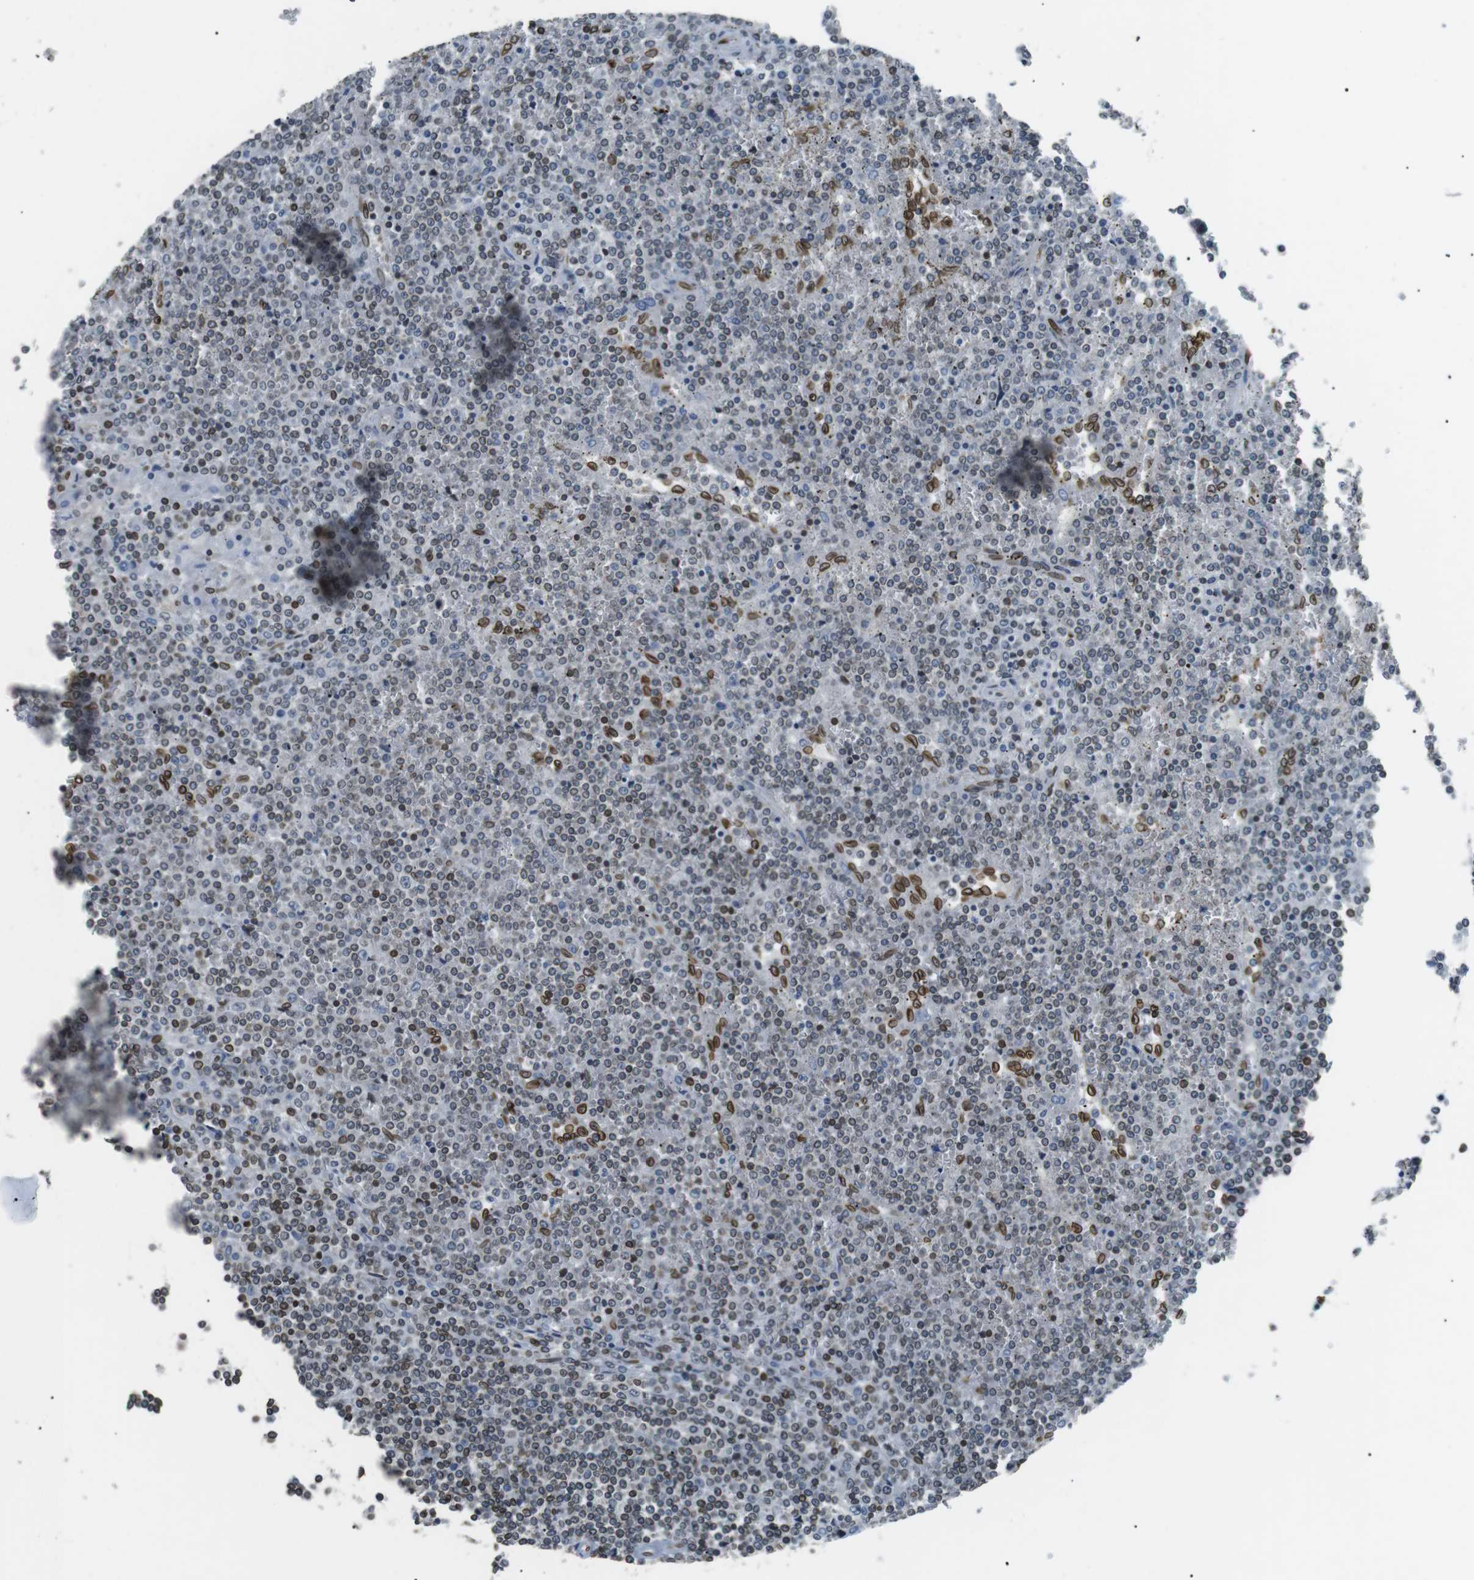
{"staining": {"intensity": "weak", "quantity": "<25%", "location": "cytoplasmic/membranous,nuclear"}, "tissue": "lymphoma", "cell_type": "Tumor cells", "image_type": "cancer", "snomed": [{"axis": "morphology", "description": "Malignant lymphoma, non-Hodgkin's type, Low grade"}, {"axis": "topography", "description": "Spleen"}], "caption": "Human lymphoma stained for a protein using immunohistochemistry (IHC) reveals no positivity in tumor cells.", "gene": "TMX4", "patient": {"sex": "female", "age": 19}}